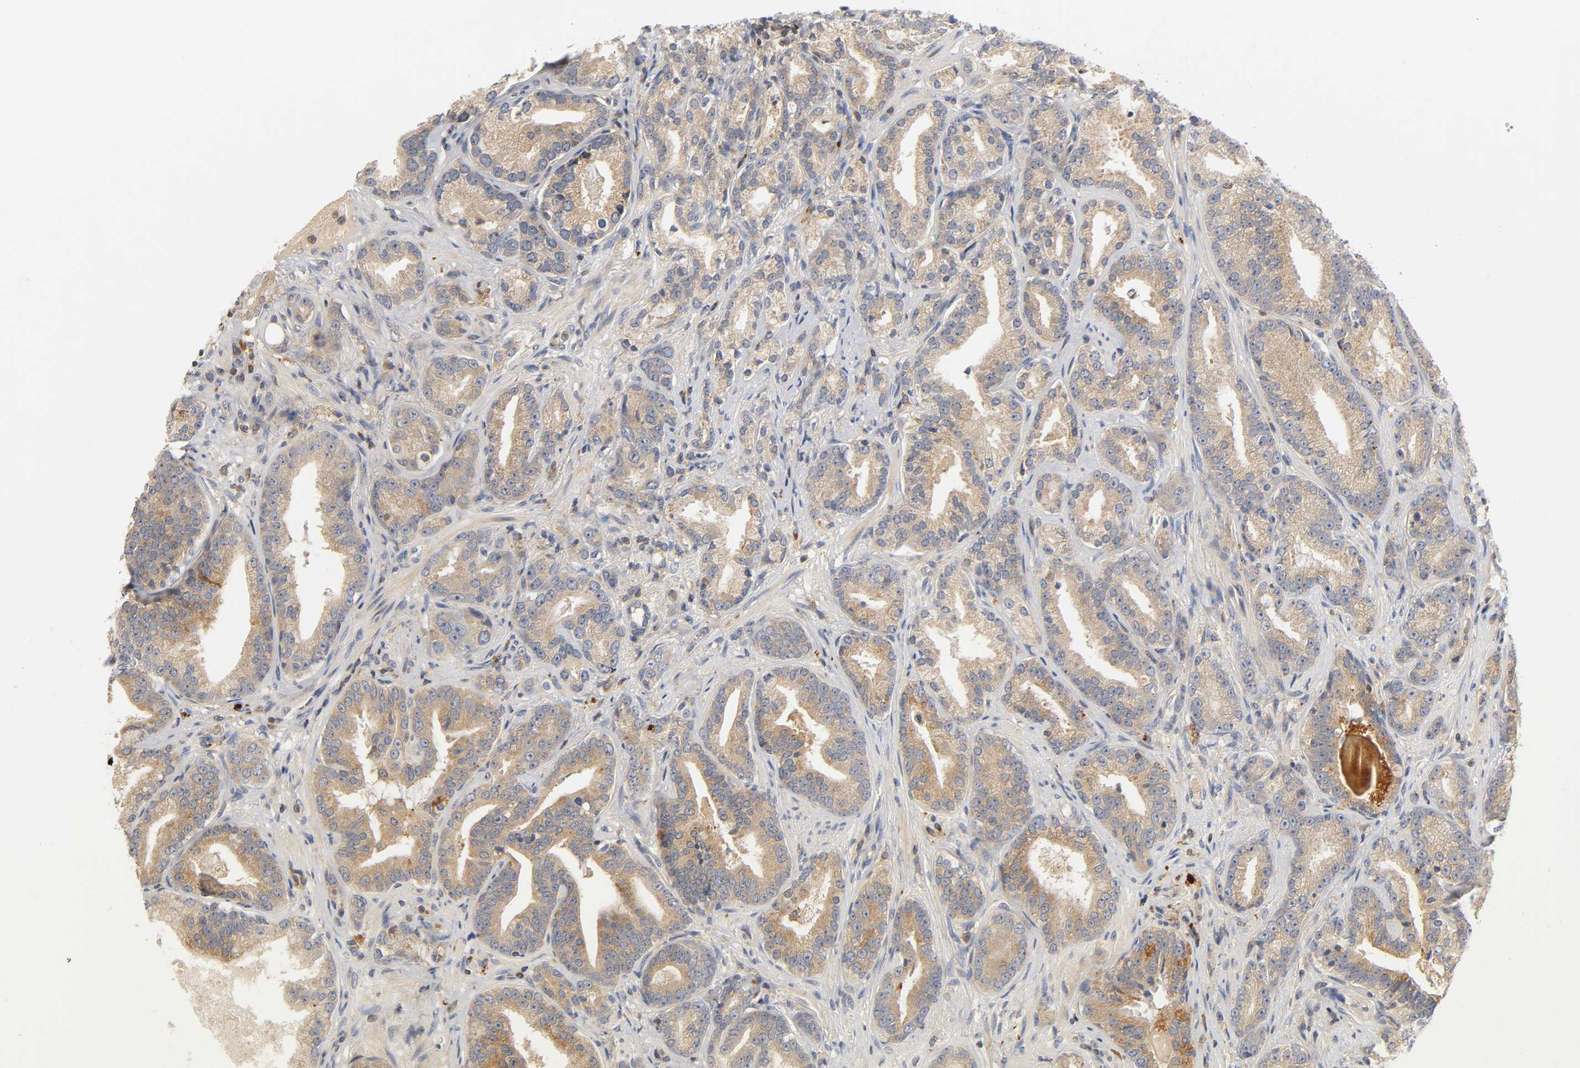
{"staining": {"intensity": "weak", "quantity": ">75%", "location": "cytoplasmic/membranous"}, "tissue": "prostate cancer", "cell_type": "Tumor cells", "image_type": "cancer", "snomed": [{"axis": "morphology", "description": "Adenocarcinoma, Low grade"}, {"axis": "topography", "description": "Prostate"}], "caption": "Tumor cells demonstrate weak cytoplasmic/membranous positivity in approximately >75% of cells in low-grade adenocarcinoma (prostate).", "gene": "RHOA", "patient": {"sex": "male", "age": 63}}